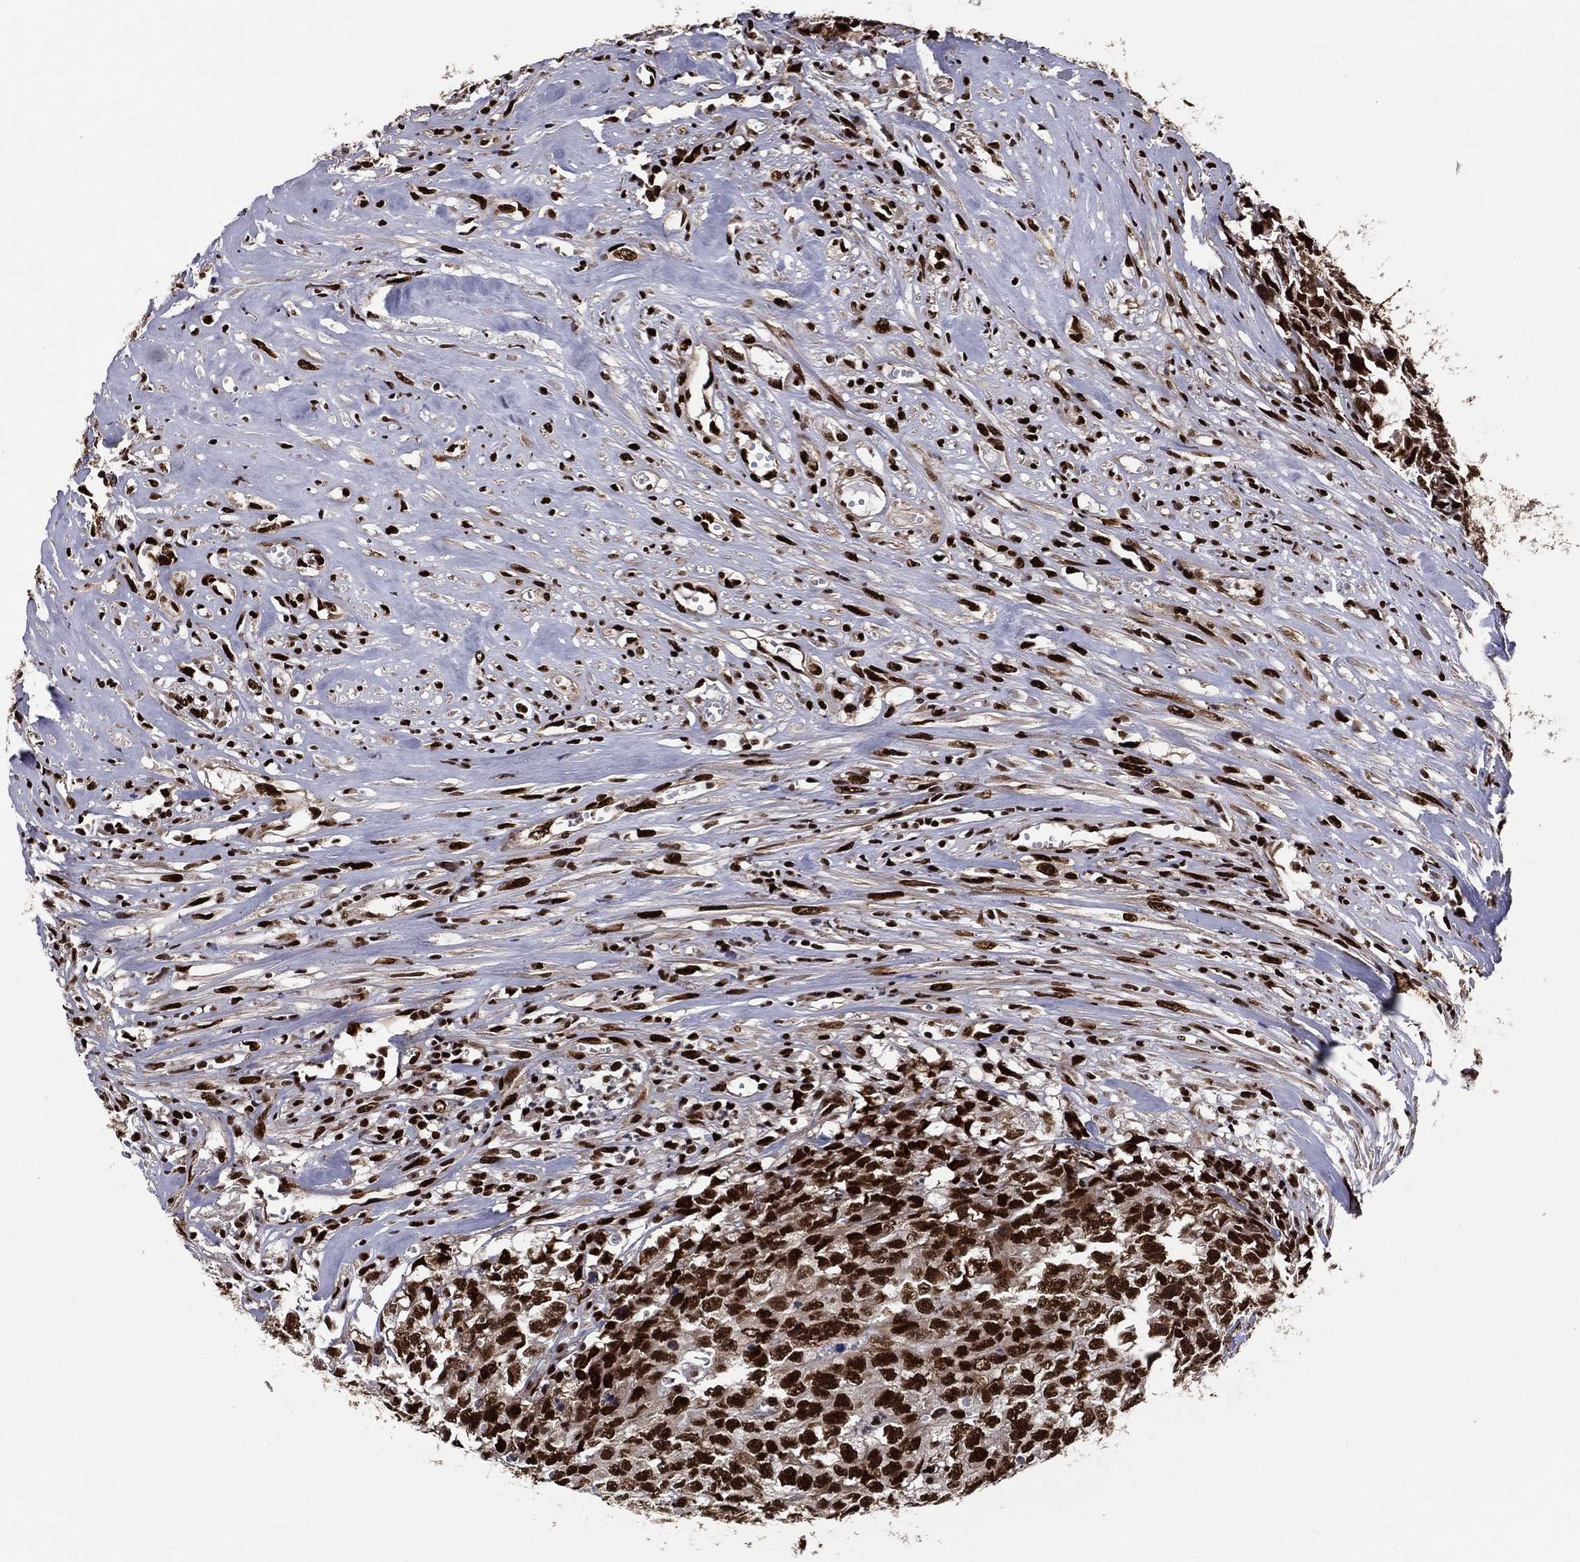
{"staining": {"intensity": "strong", "quantity": ">75%", "location": "nuclear"}, "tissue": "testis cancer", "cell_type": "Tumor cells", "image_type": "cancer", "snomed": [{"axis": "morphology", "description": "Carcinoma, Embryonal, NOS"}, {"axis": "morphology", "description": "Teratoma, malignant, NOS"}, {"axis": "topography", "description": "Testis"}], "caption": "This photomicrograph displays IHC staining of testis cancer (malignant teratoma), with high strong nuclear positivity in approximately >75% of tumor cells.", "gene": "TP53BP1", "patient": {"sex": "male", "age": 24}}